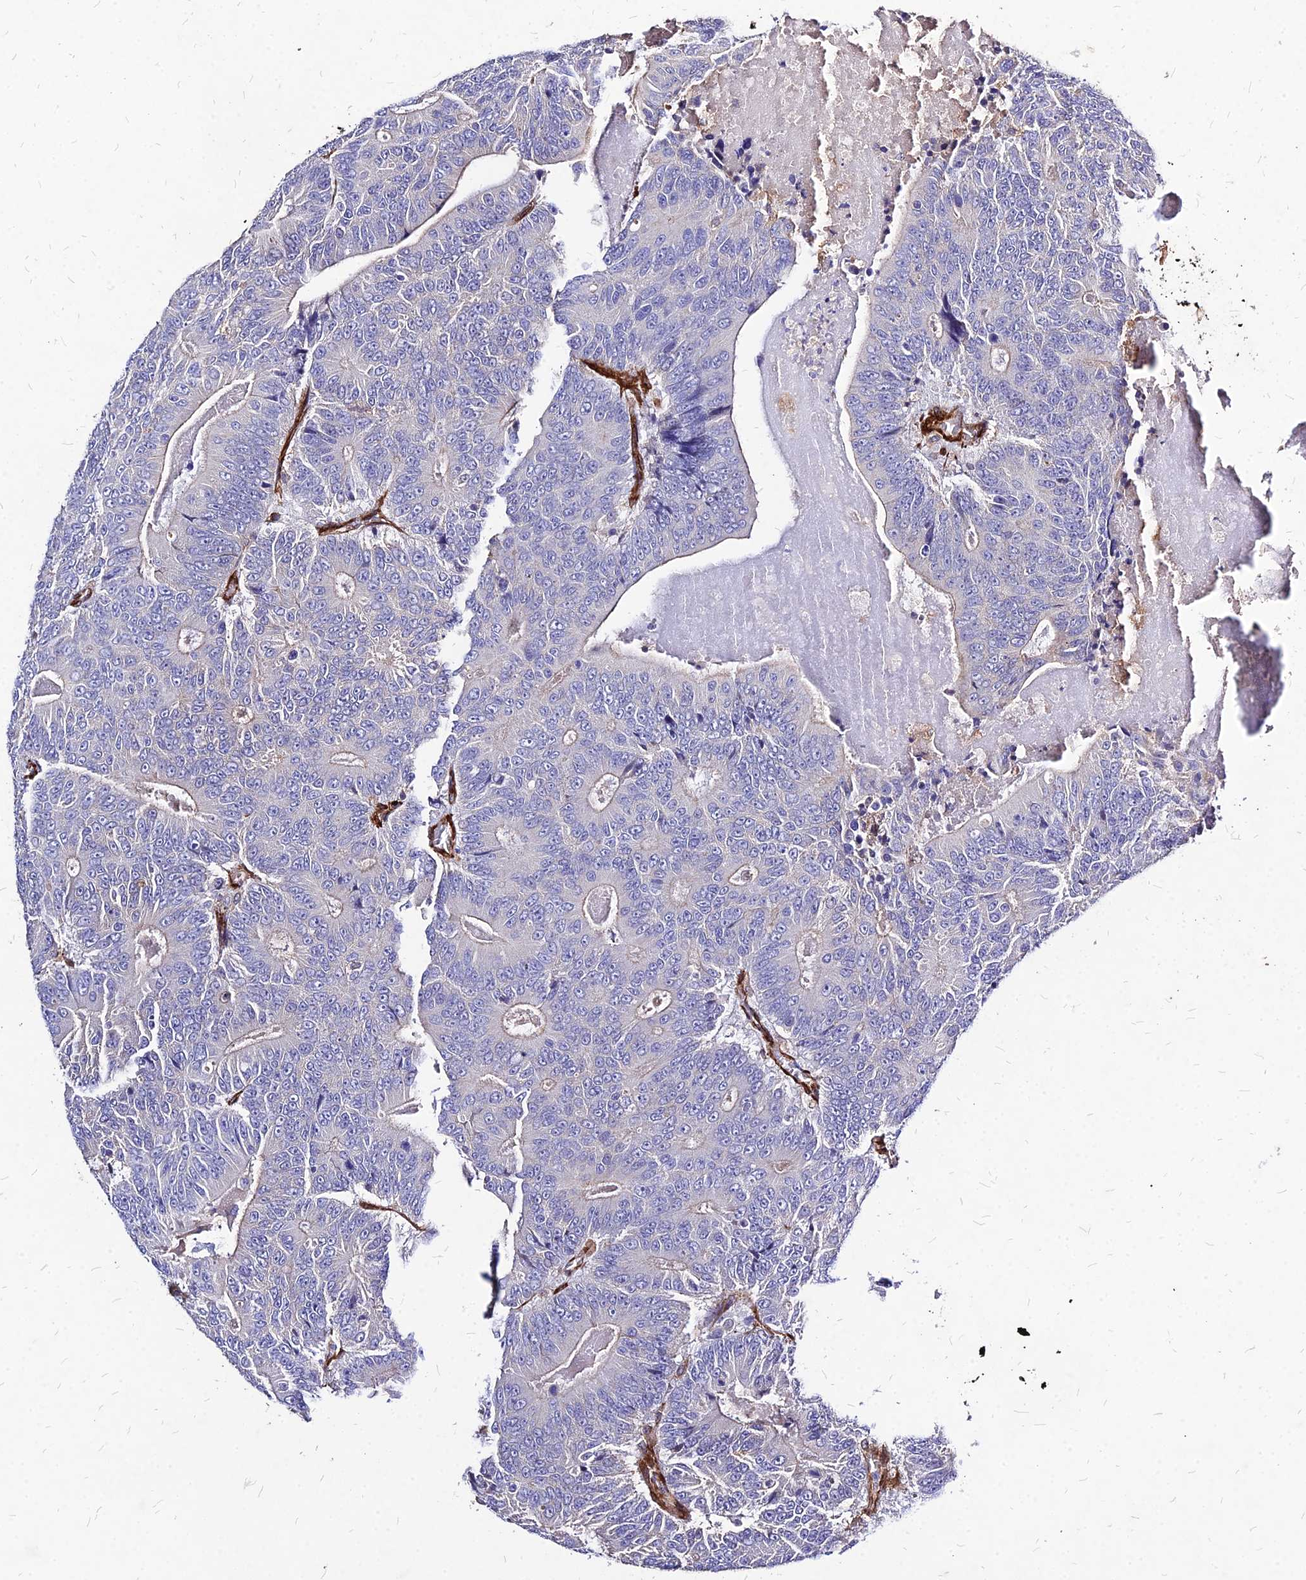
{"staining": {"intensity": "negative", "quantity": "none", "location": "none"}, "tissue": "colorectal cancer", "cell_type": "Tumor cells", "image_type": "cancer", "snomed": [{"axis": "morphology", "description": "Adenocarcinoma, NOS"}, {"axis": "topography", "description": "Colon"}], "caption": "Immunohistochemical staining of colorectal cancer (adenocarcinoma) displays no significant staining in tumor cells.", "gene": "EFCC1", "patient": {"sex": "male", "age": 83}}